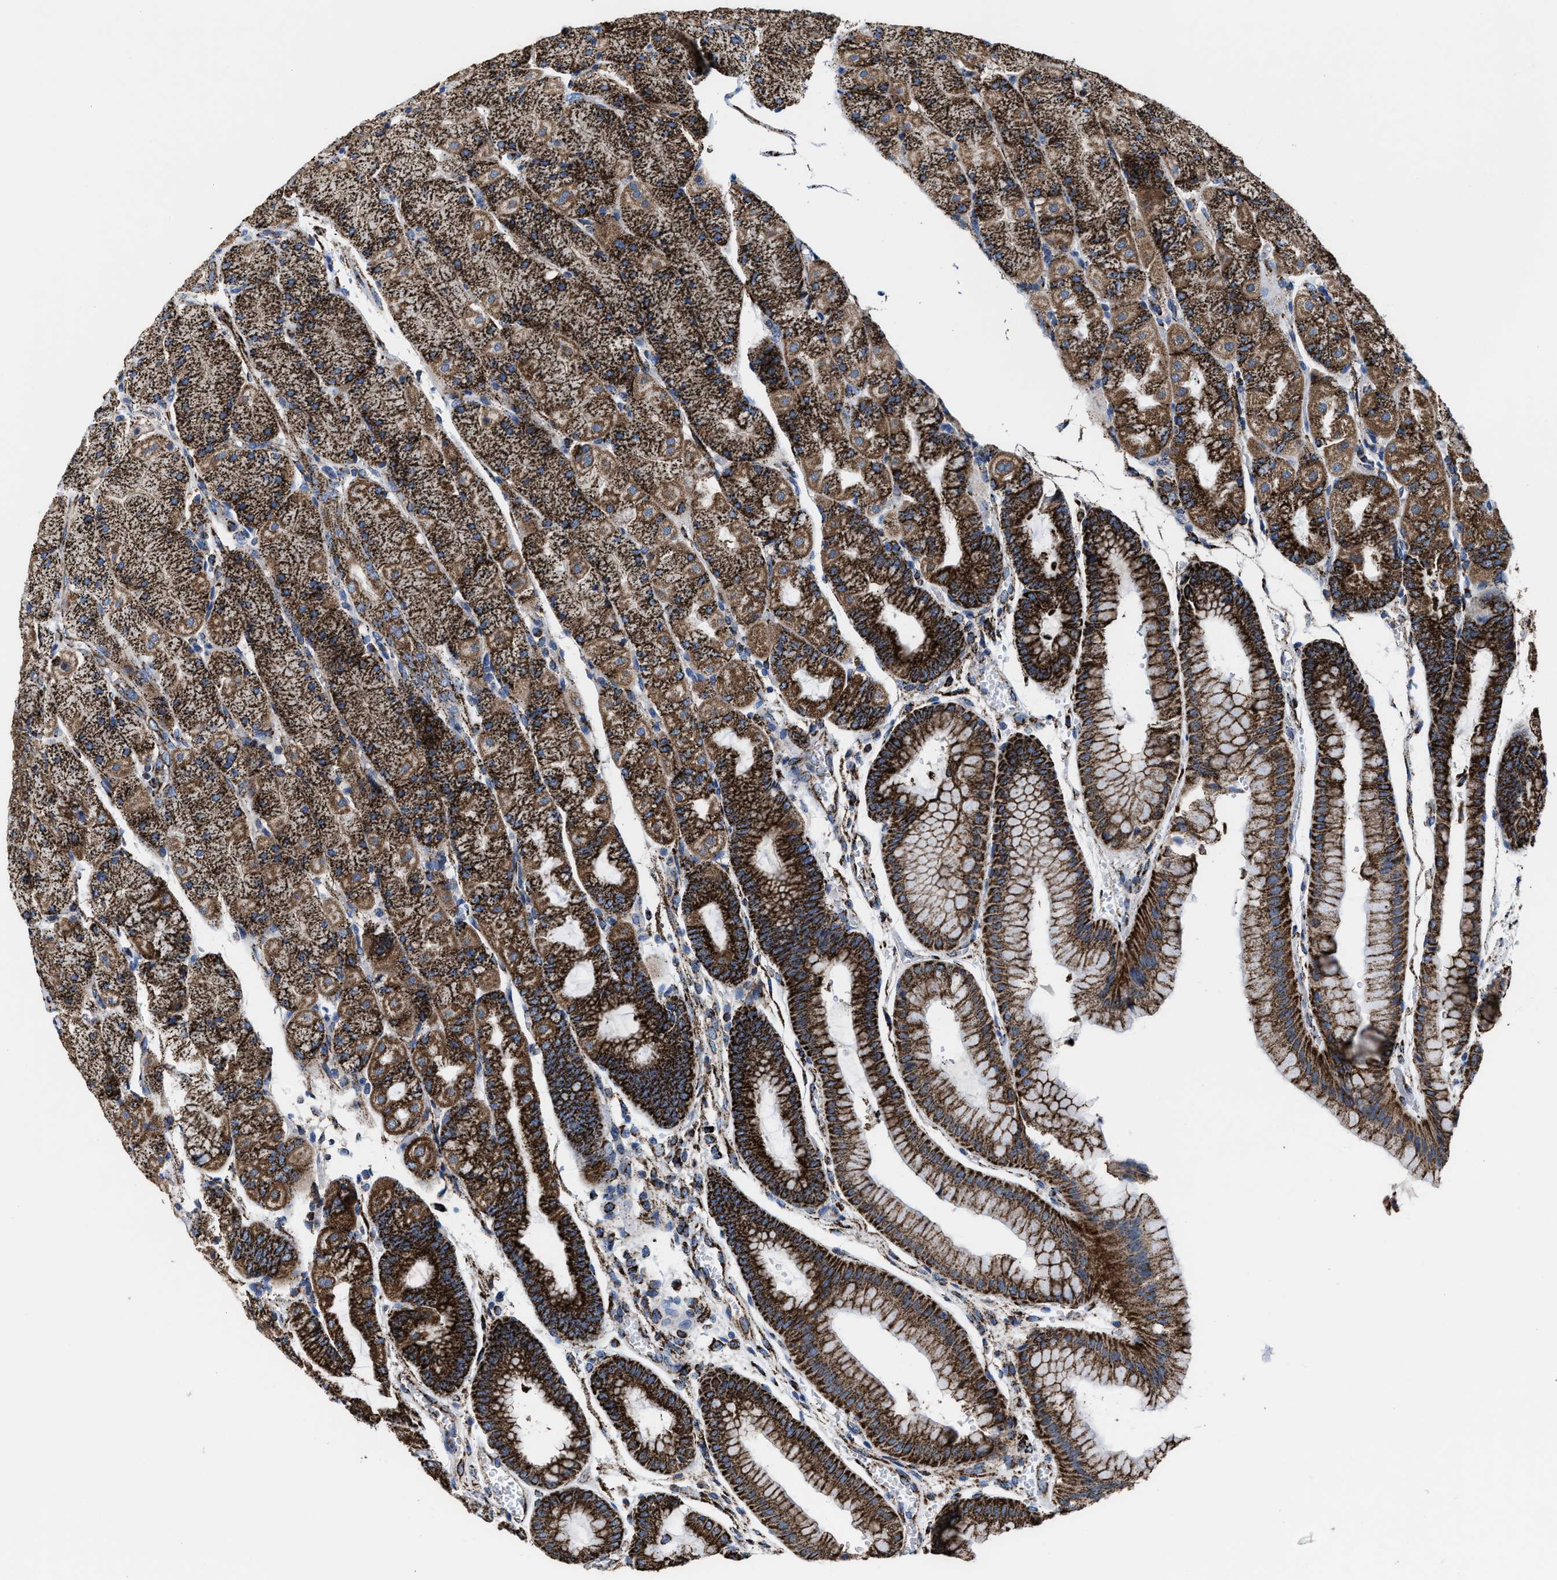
{"staining": {"intensity": "strong", "quantity": ">75%", "location": "cytoplasmic/membranous"}, "tissue": "stomach", "cell_type": "Glandular cells", "image_type": "normal", "snomed": [{"axis": "morphology", "description": "Normal tissue, NOS"}, {"axis": "morphology", "description": "Carcinoid, malignant, NOS"}, {"axis": "topography", "description": "Stomach, upper"}], "caption": "Brown immunohistochemical staining in unremarkable human stomach displays strong cytoplasmic/membranous positivity in about >75% of glandular cells. The staining was performed using DAB (3,3'-diaminobenzidine) to visualize the protein expression in brown, while the nuclei were stained in blue with hematoxylin (Magnification: 20x).", "gene": "ALDH1B1", "patient": {"sex": "male", "age": 39}}